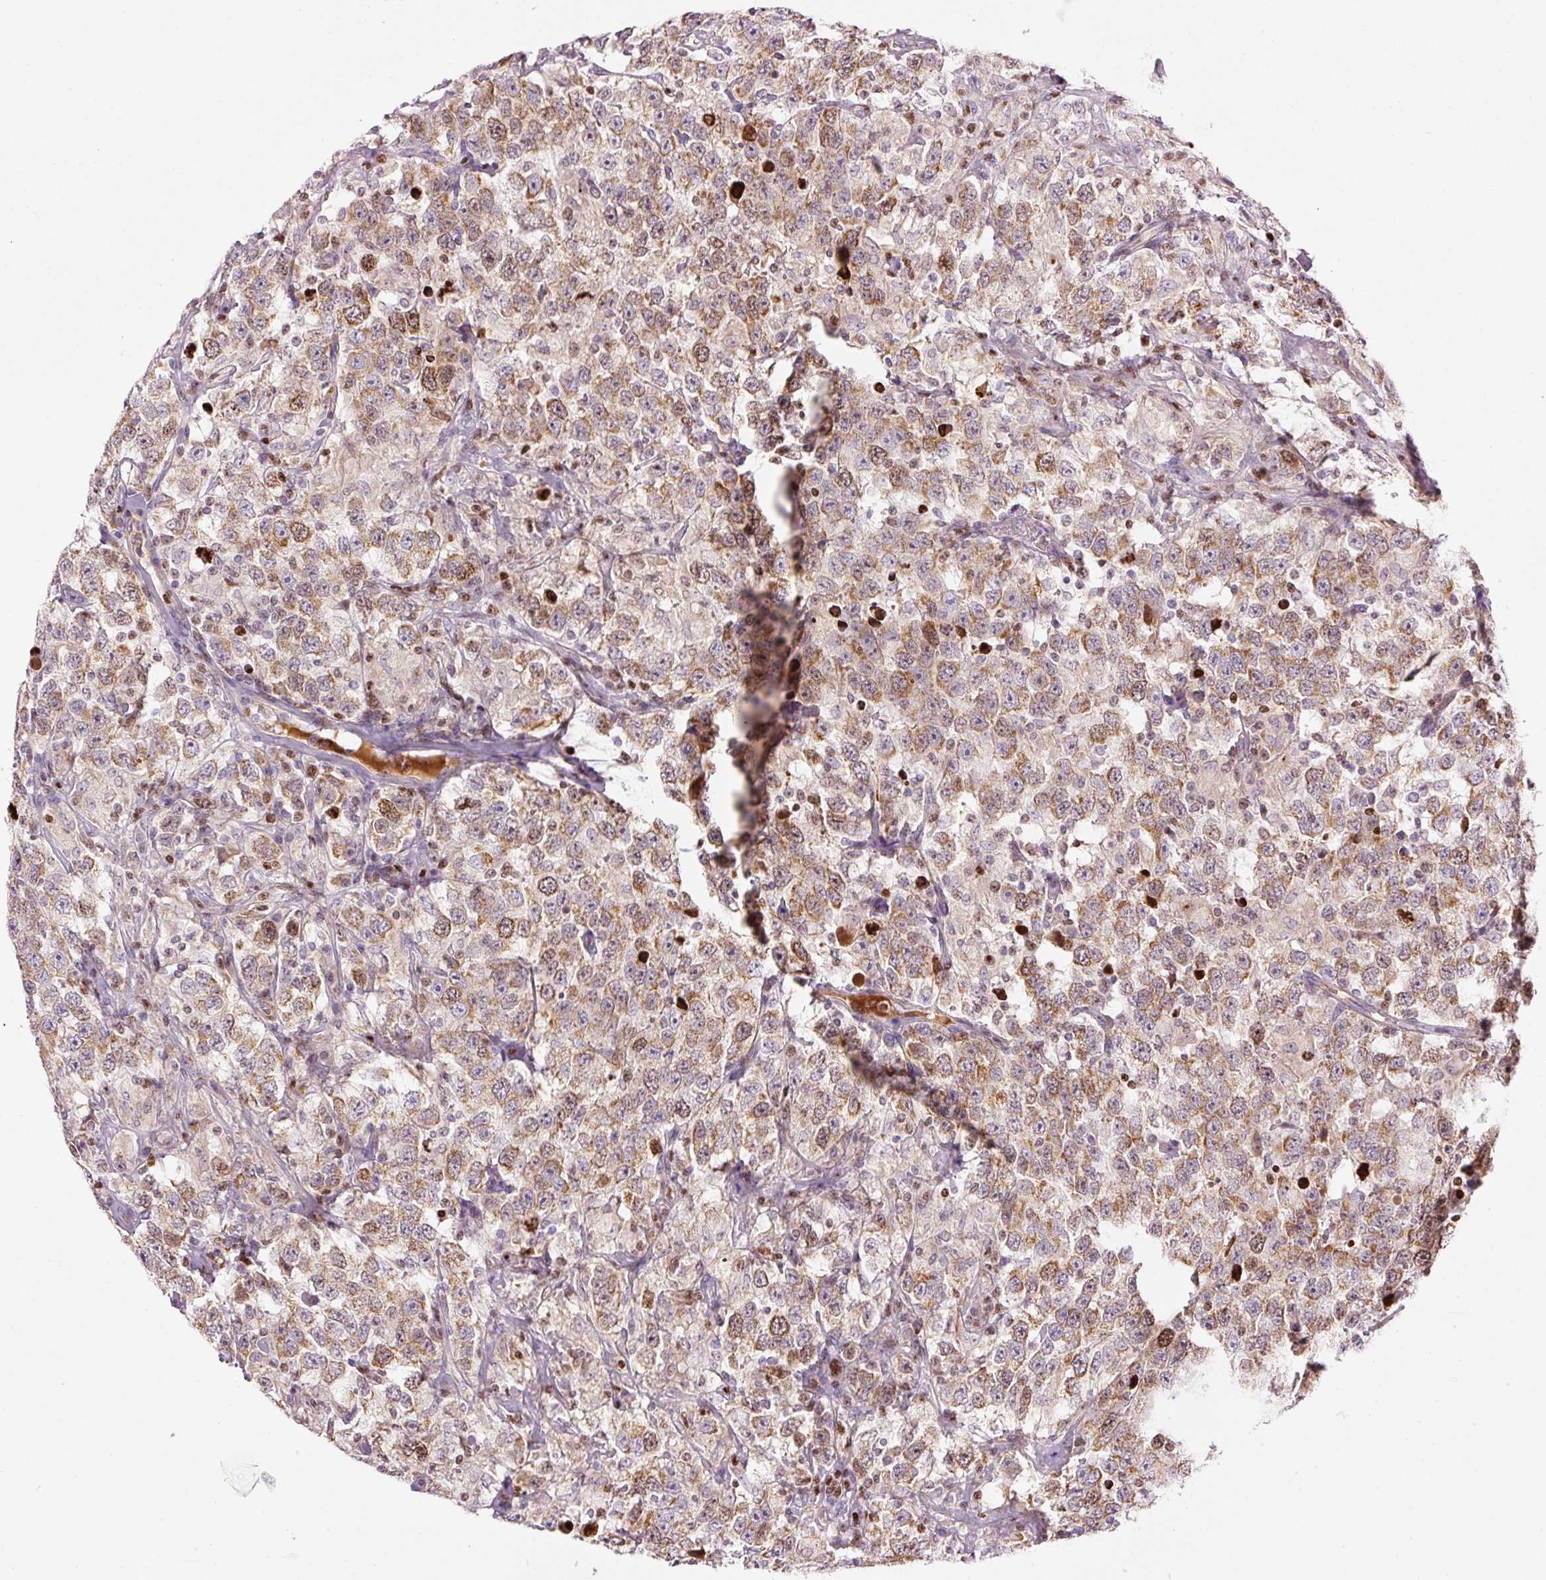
{"staining": {"intensity": "moderate", "quantity": ">75%", "location": "cytoplasmic/membranous,nuclear"}, "tissue": "testis cancer", "cell_type": "Tumor cells", "image_type": "cancer", "snomed": [{"axis": "morphology", "description": "Seminoma, NOS"}, {"axis": "topography", "description": "Testis"}], "caption": "An immunohistochemistry histopathology image of neoplastic tissue is shown. Protein staining in brown labels moderate cytoplasmic/membranous and nuclear positivity in seminoma (testis) within tumor cells.", "gene": "TMEM8B", "patient": {"sex": "male", "age": 41}}